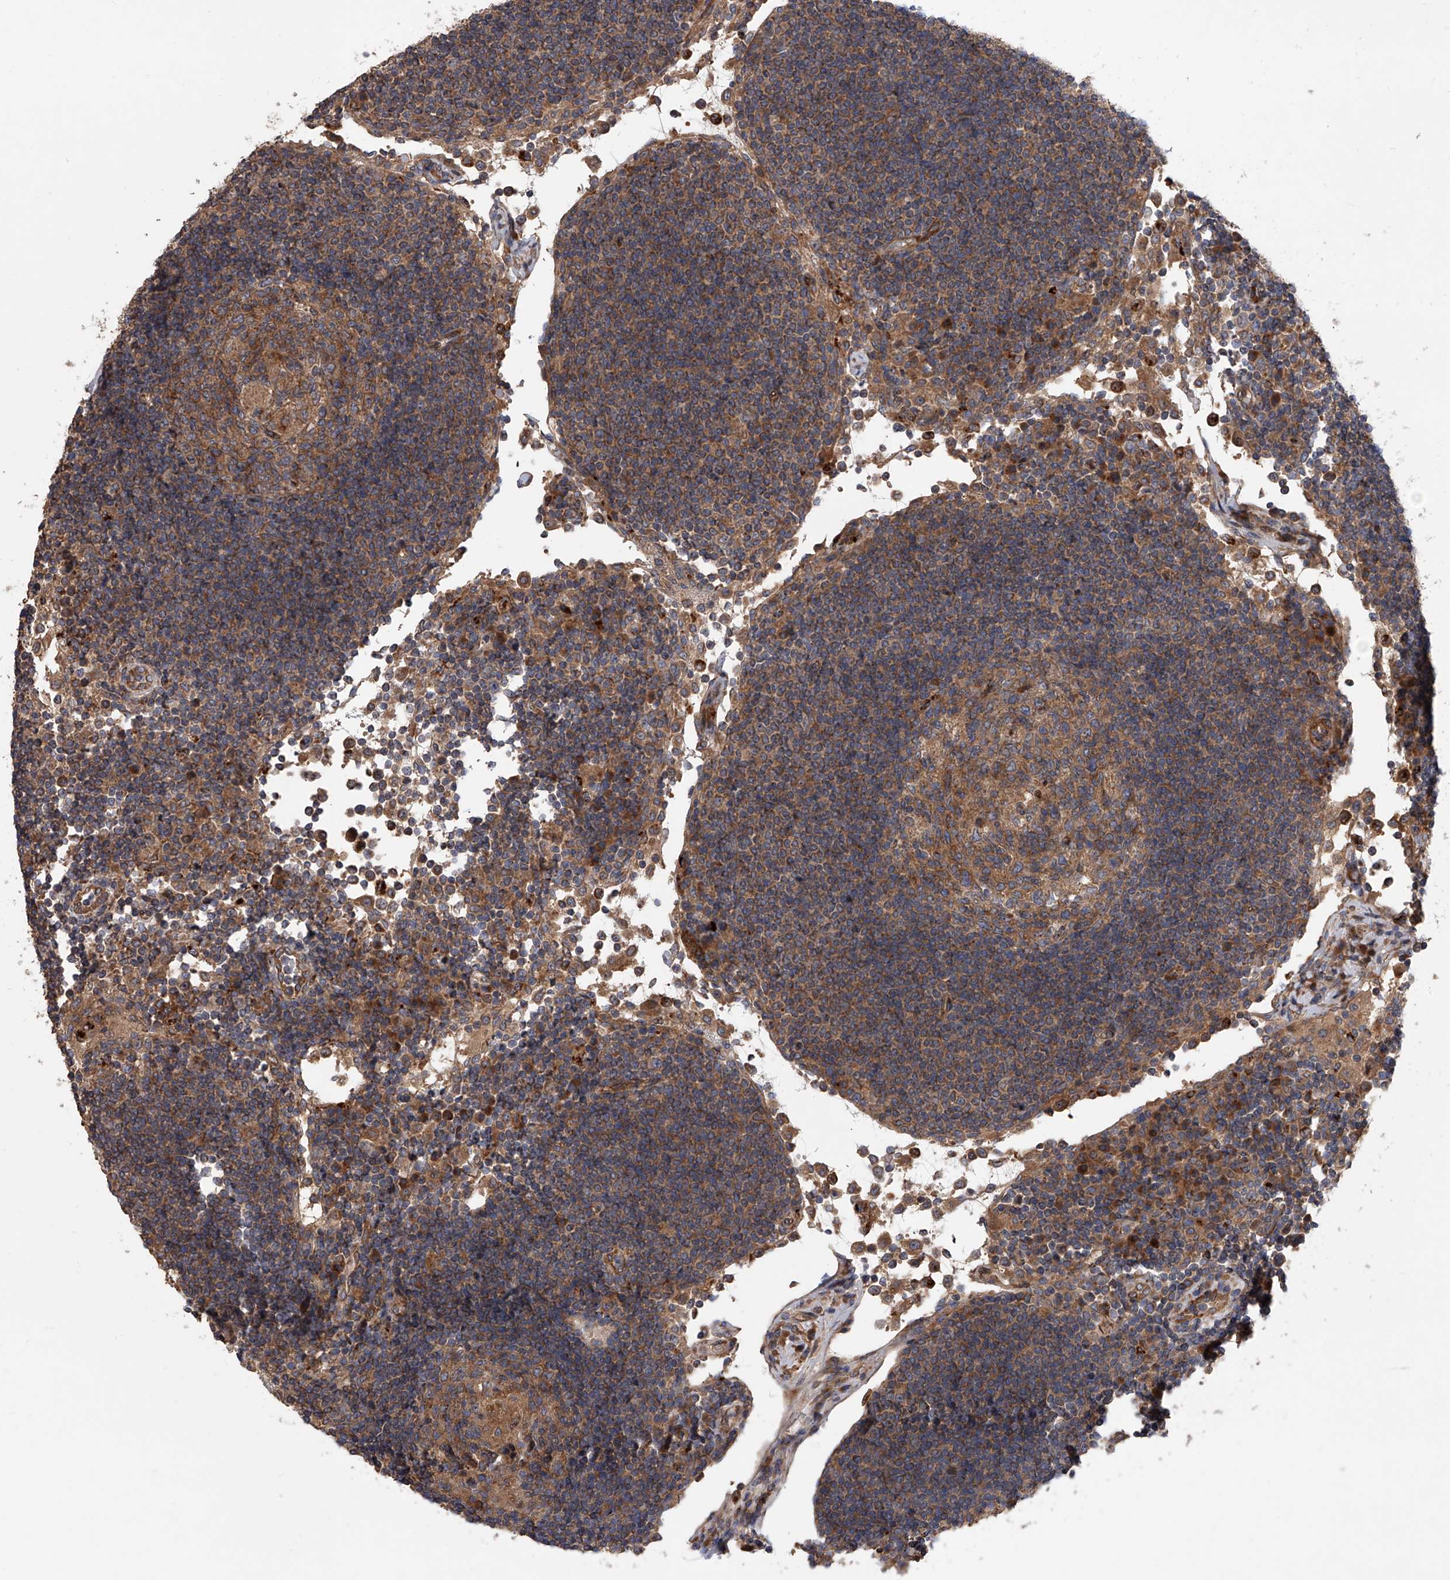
{"staining": {"intensity": "moderate", "quantity": ">75%", "location": "cytoplasmic/membranous"}, "tissue": "lymph node", "cell_type": "Germinal center cells", "image_type": "normal", "snomed": [{"axis": "morphology", "description": "Normal tissue, NOS"}, {"axis": "topography", "description": "Lymph node"}], "caption": "The image shows a brown stain indicating the presence of a protein in the cytoplasmic/membranous of germinal center cells in lymph node. (IHC, brightfield microscopy, high magnification).", "gene": "USP47", "patient": {"sex": "female", "age": 53}}